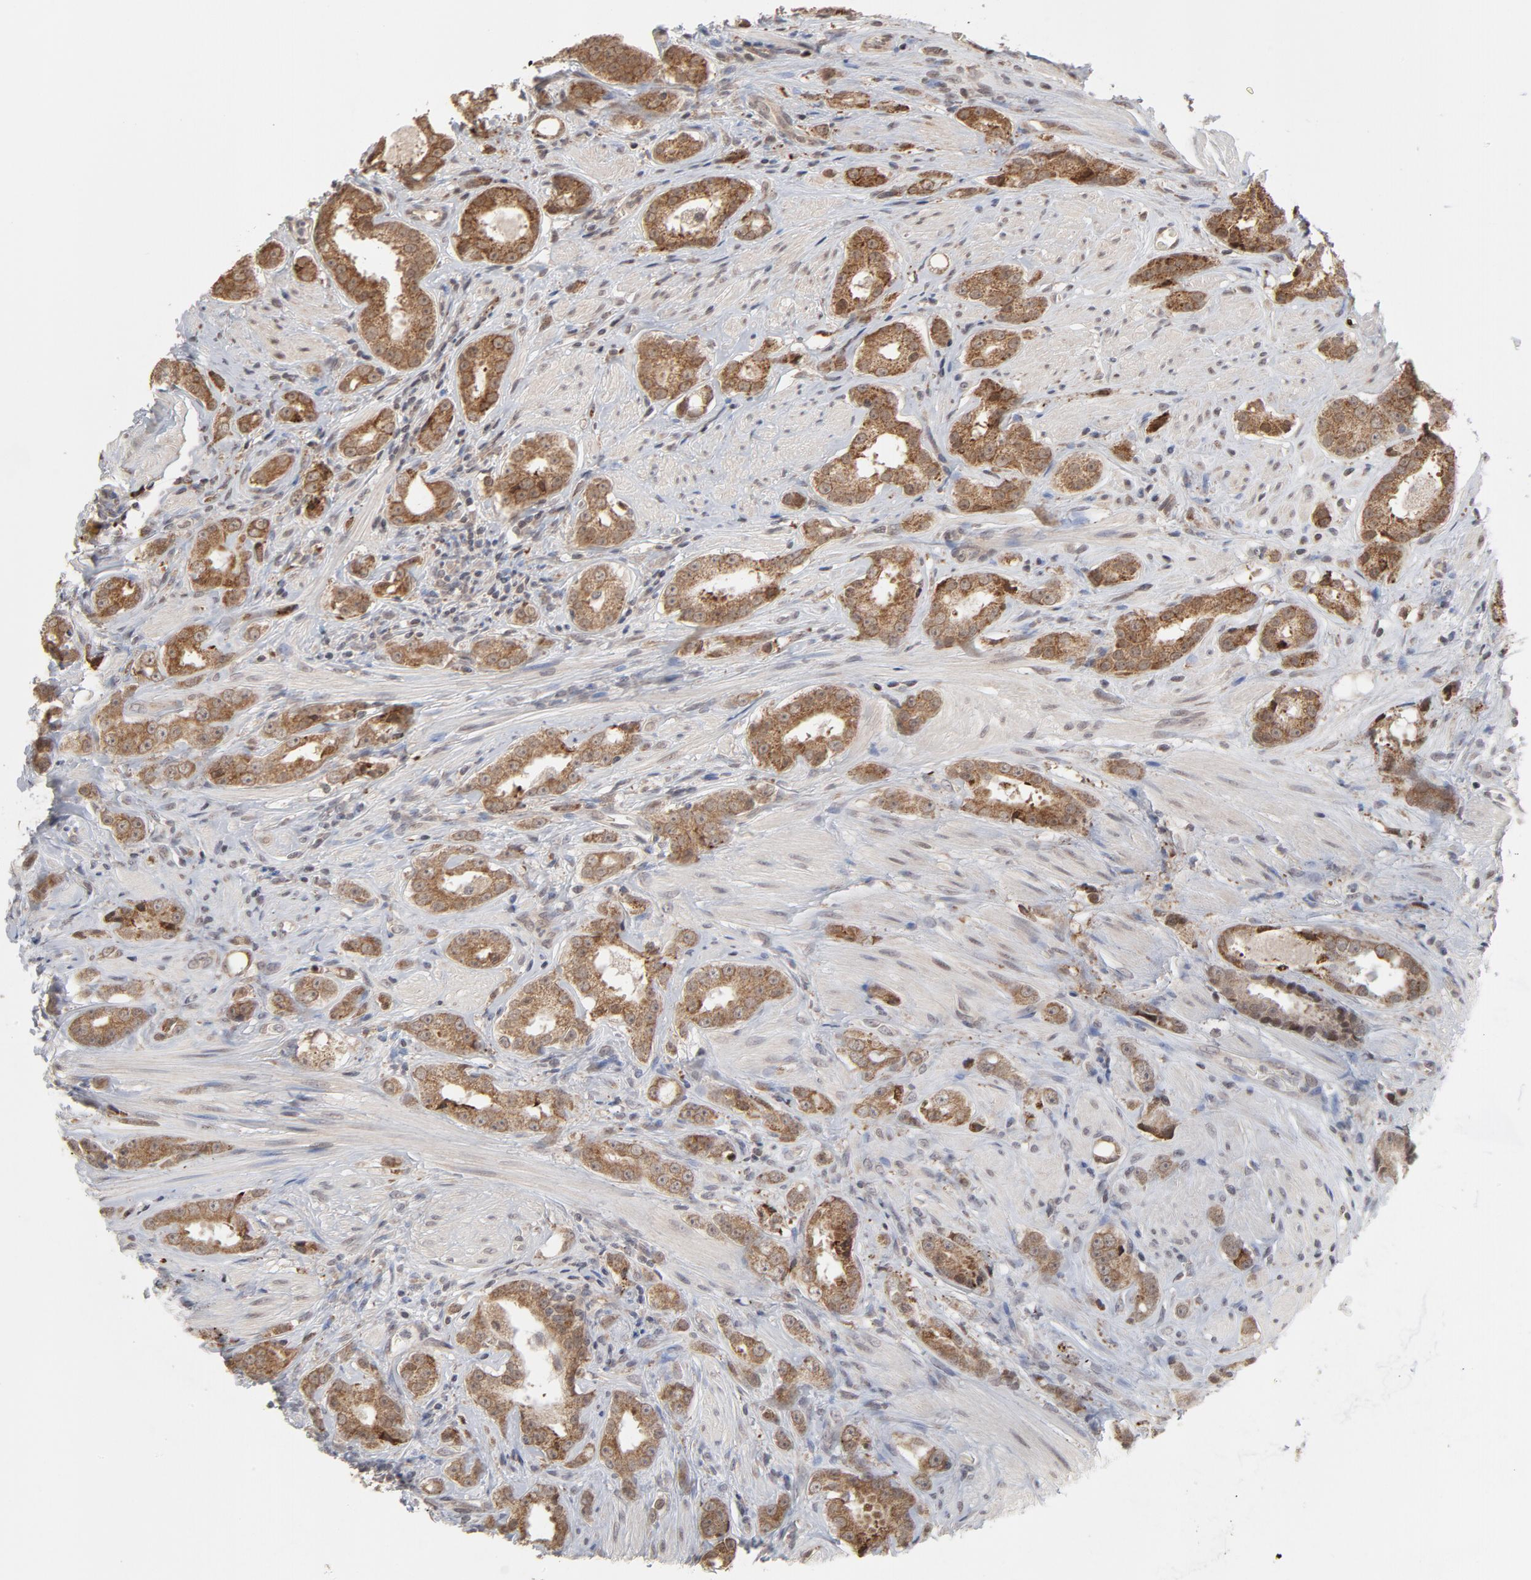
{"staining": {"intensity": "moderate", "quantity": ">75%", "location": "cytoplasmic/membranous"}, "tissue": "prostate cancer", "cell_type": "Tumor cells", "image_type": "cancer", "snomed": [{"axis": "morphology", "description": "Adenocarcinoma, Medium grade"}, {"axis": "topography", "description": "Prostate"}], "caption": "DAB (3,3'-diaminobenzidine) immunohistochemical staining of human medium-grade adenocarcinoma (prostate) demonstrates moderate cytoplasmic/membranous protein staining in about >75% of tumor cells. (DAB (3,3'-diaminobenzidine) = brown stain, brightfield microscopy at high magnification).", "gene": "ARIH1", "patient": {"sex": "male", "age": 53}}